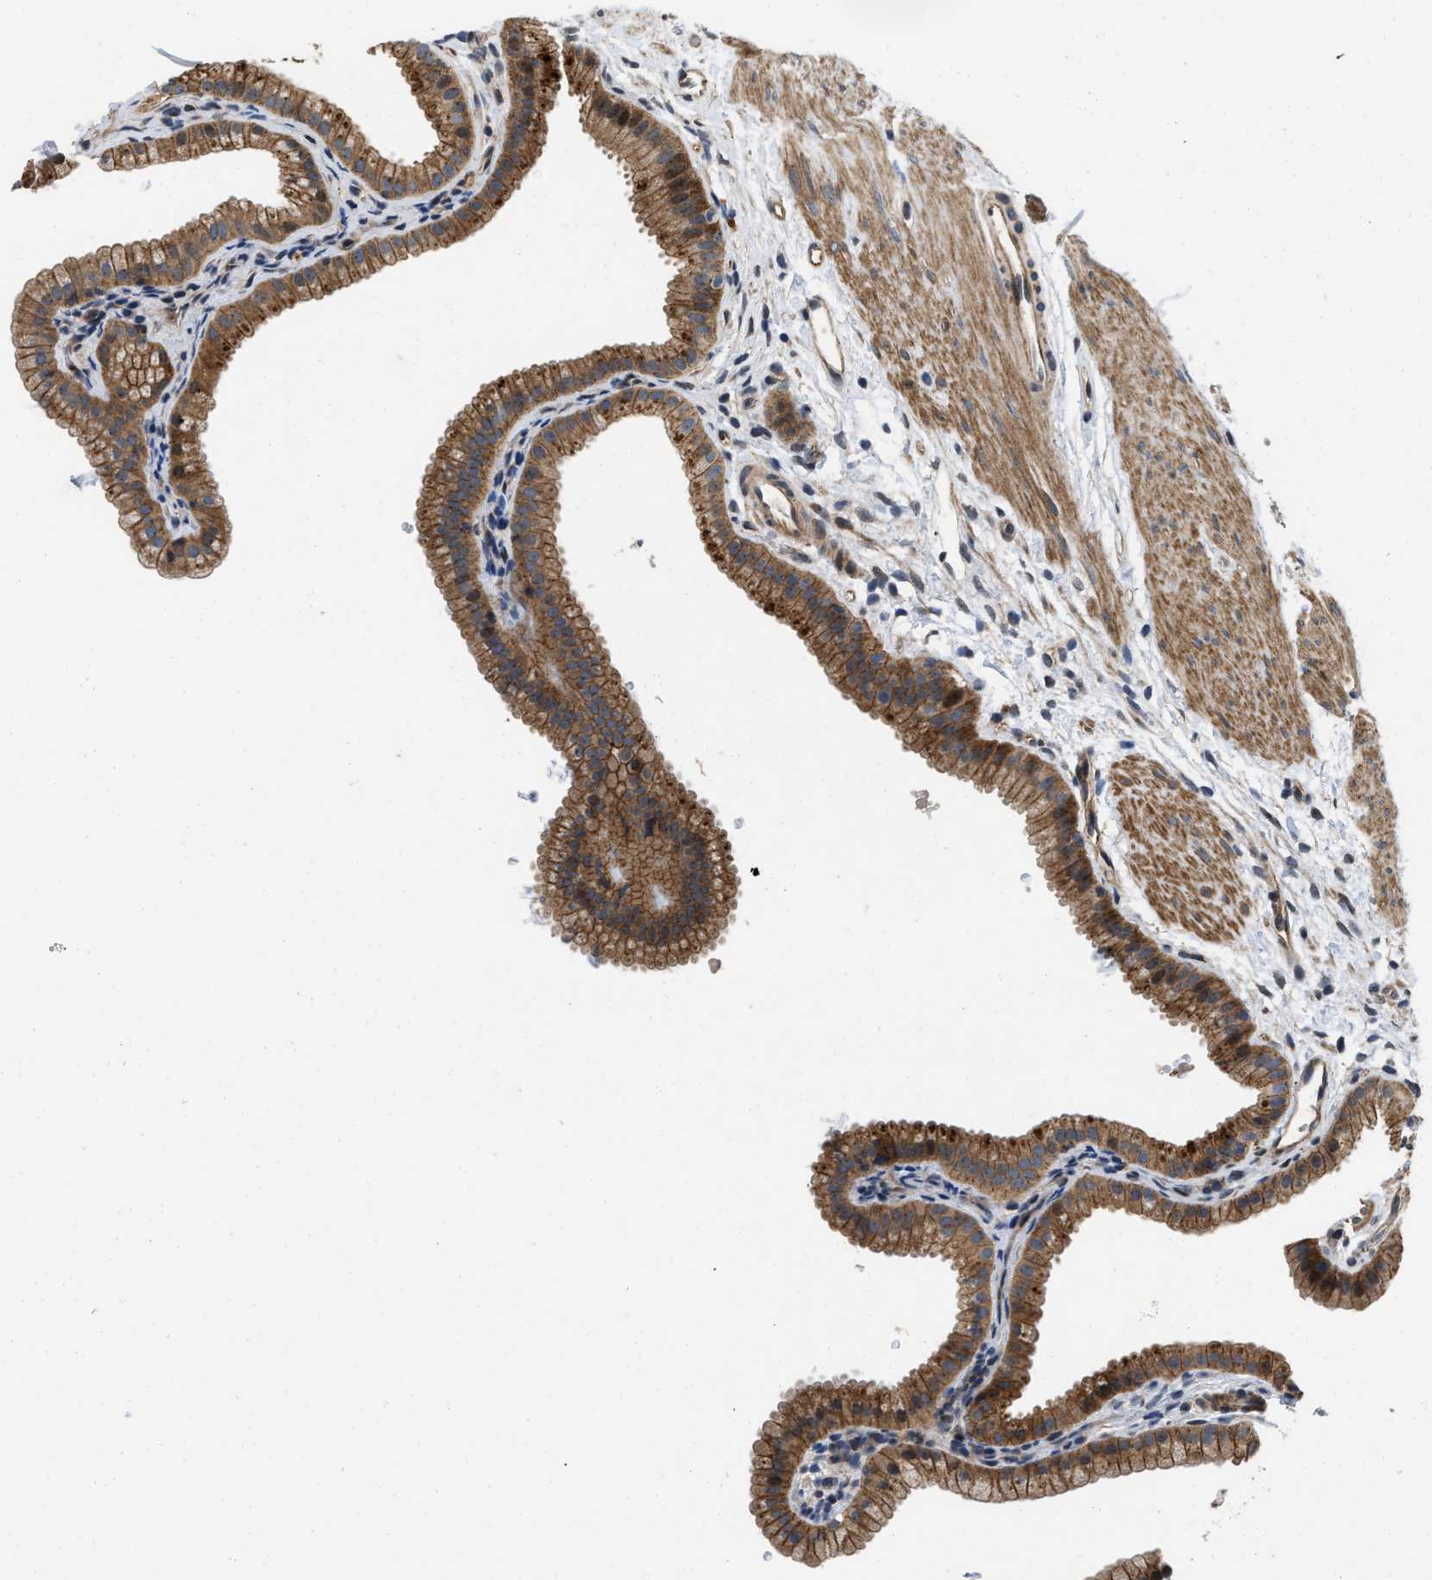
{"staining": {"intensity": "moderate", "quantity": ">75%", "location": "cytoplasmic/membranous"}, "tissue": "gallbladder", "cell_type": "Glandular cells", "image_type": "normal", "snomed": [{"axis": "morphology", "description": "Normal tissue, NOS"}, {"axis": "topography", "description": "Gallbladder"}], "caption": "A micrograph showing moderate cytoplasmic/membranous positivity in approximately >75% of glandular cells in normal gallbladder, as visualized by brown immunohistochemical staining.", "gene": "PRDM14", "patient": {"sex": "female", "age": 64}}